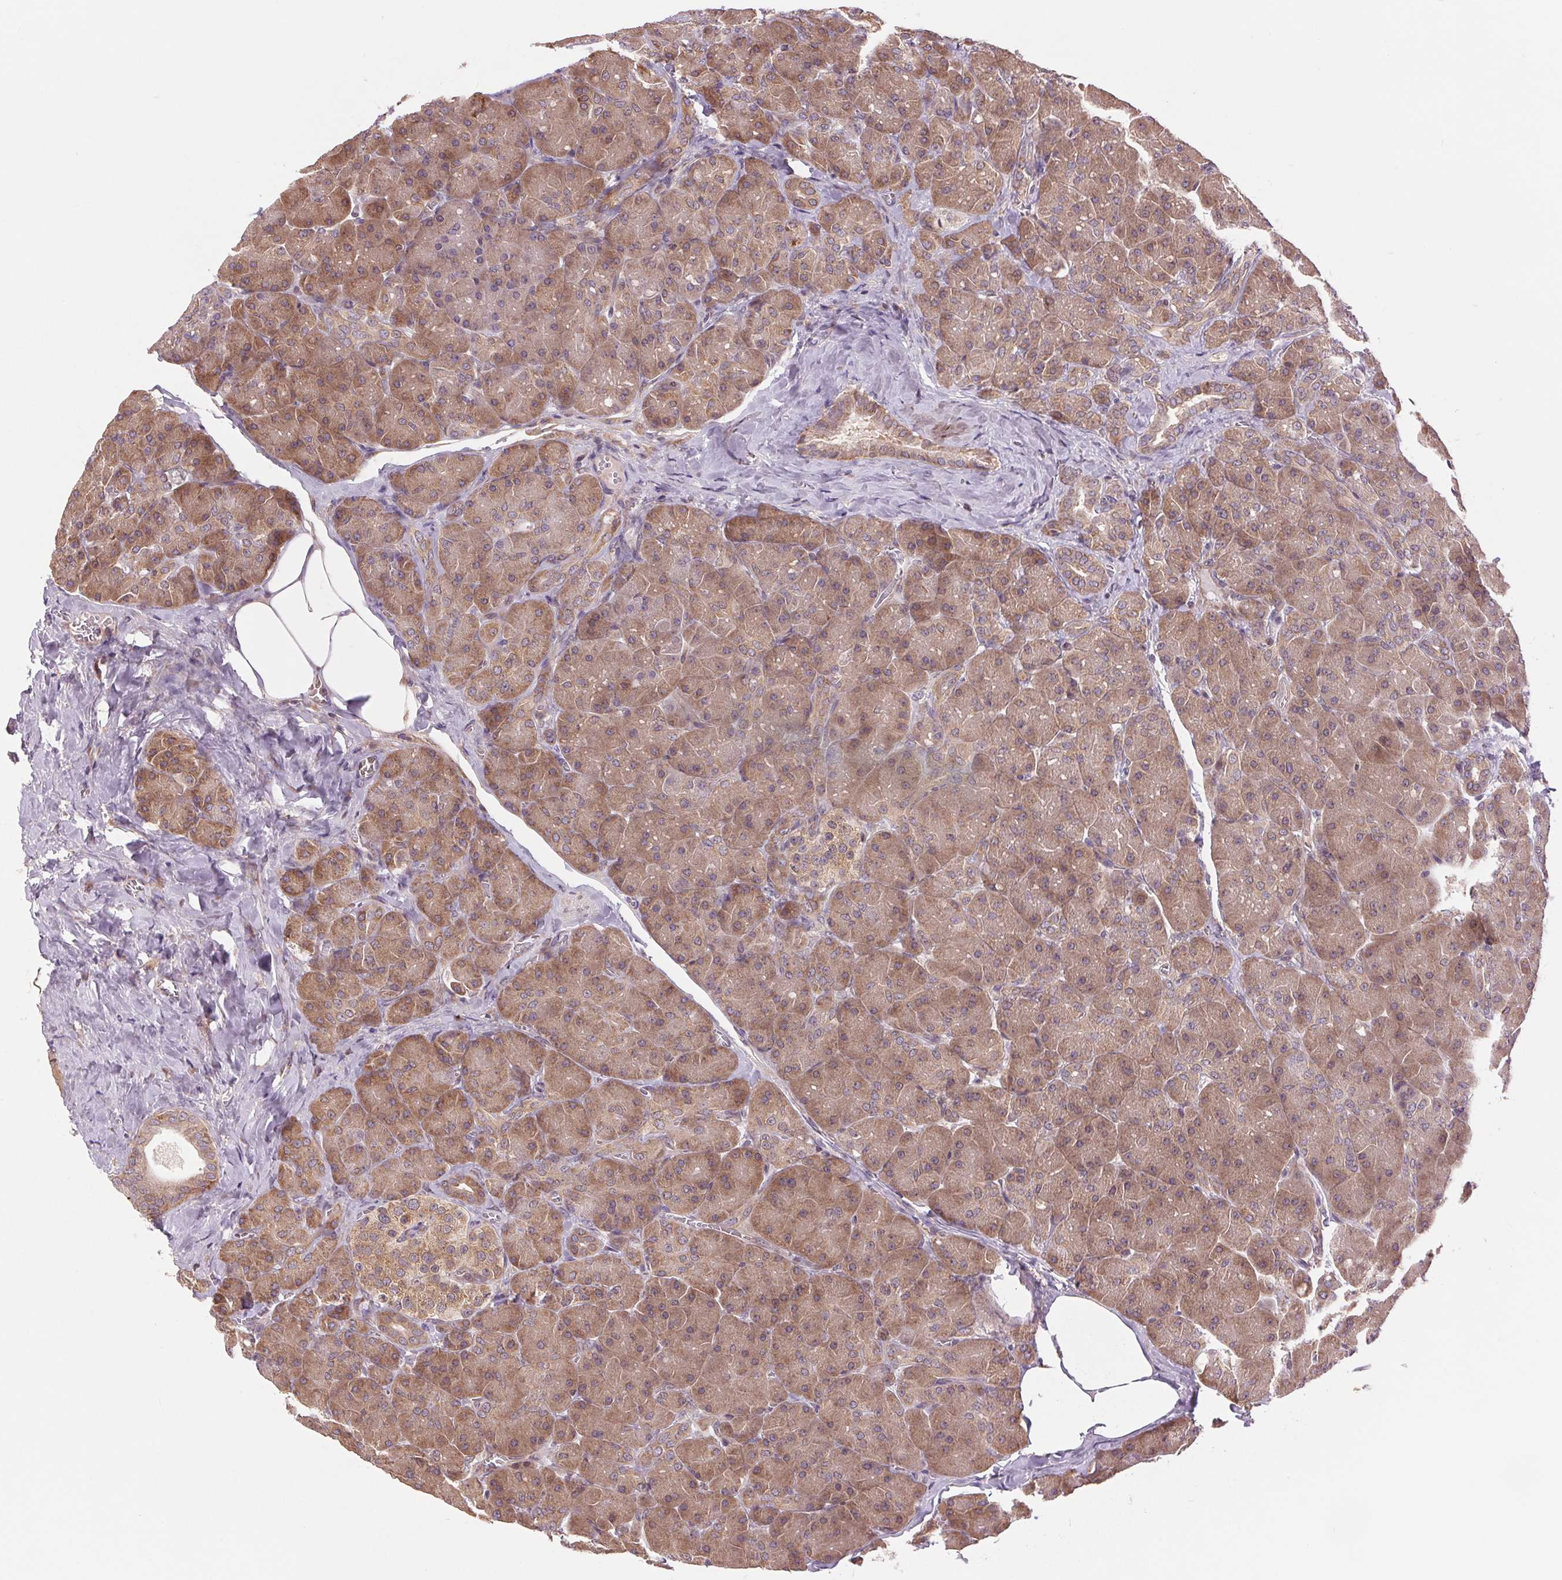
{"staining": {"intensity": "moderate", "quantity": ">75%", "location": "cytoplasmic/membranous"}, "tissue": "pancreas", "cell_type": "Exocrine glandular cells", "image_type": "normal", "snomed": [{"axis": "morphology", "description": "Normal tissue, NOS"}, {"axis": "topography", "description": "Pancreas"}], "caption": "The image displays staining of unremarkable pancreas, revealing moderate cytoplasmic/membranous protein staining (brown color) within exocrine glandular cells.", "gene": "BTF3L4", "patient": {"sex": "male", "age": 55}}